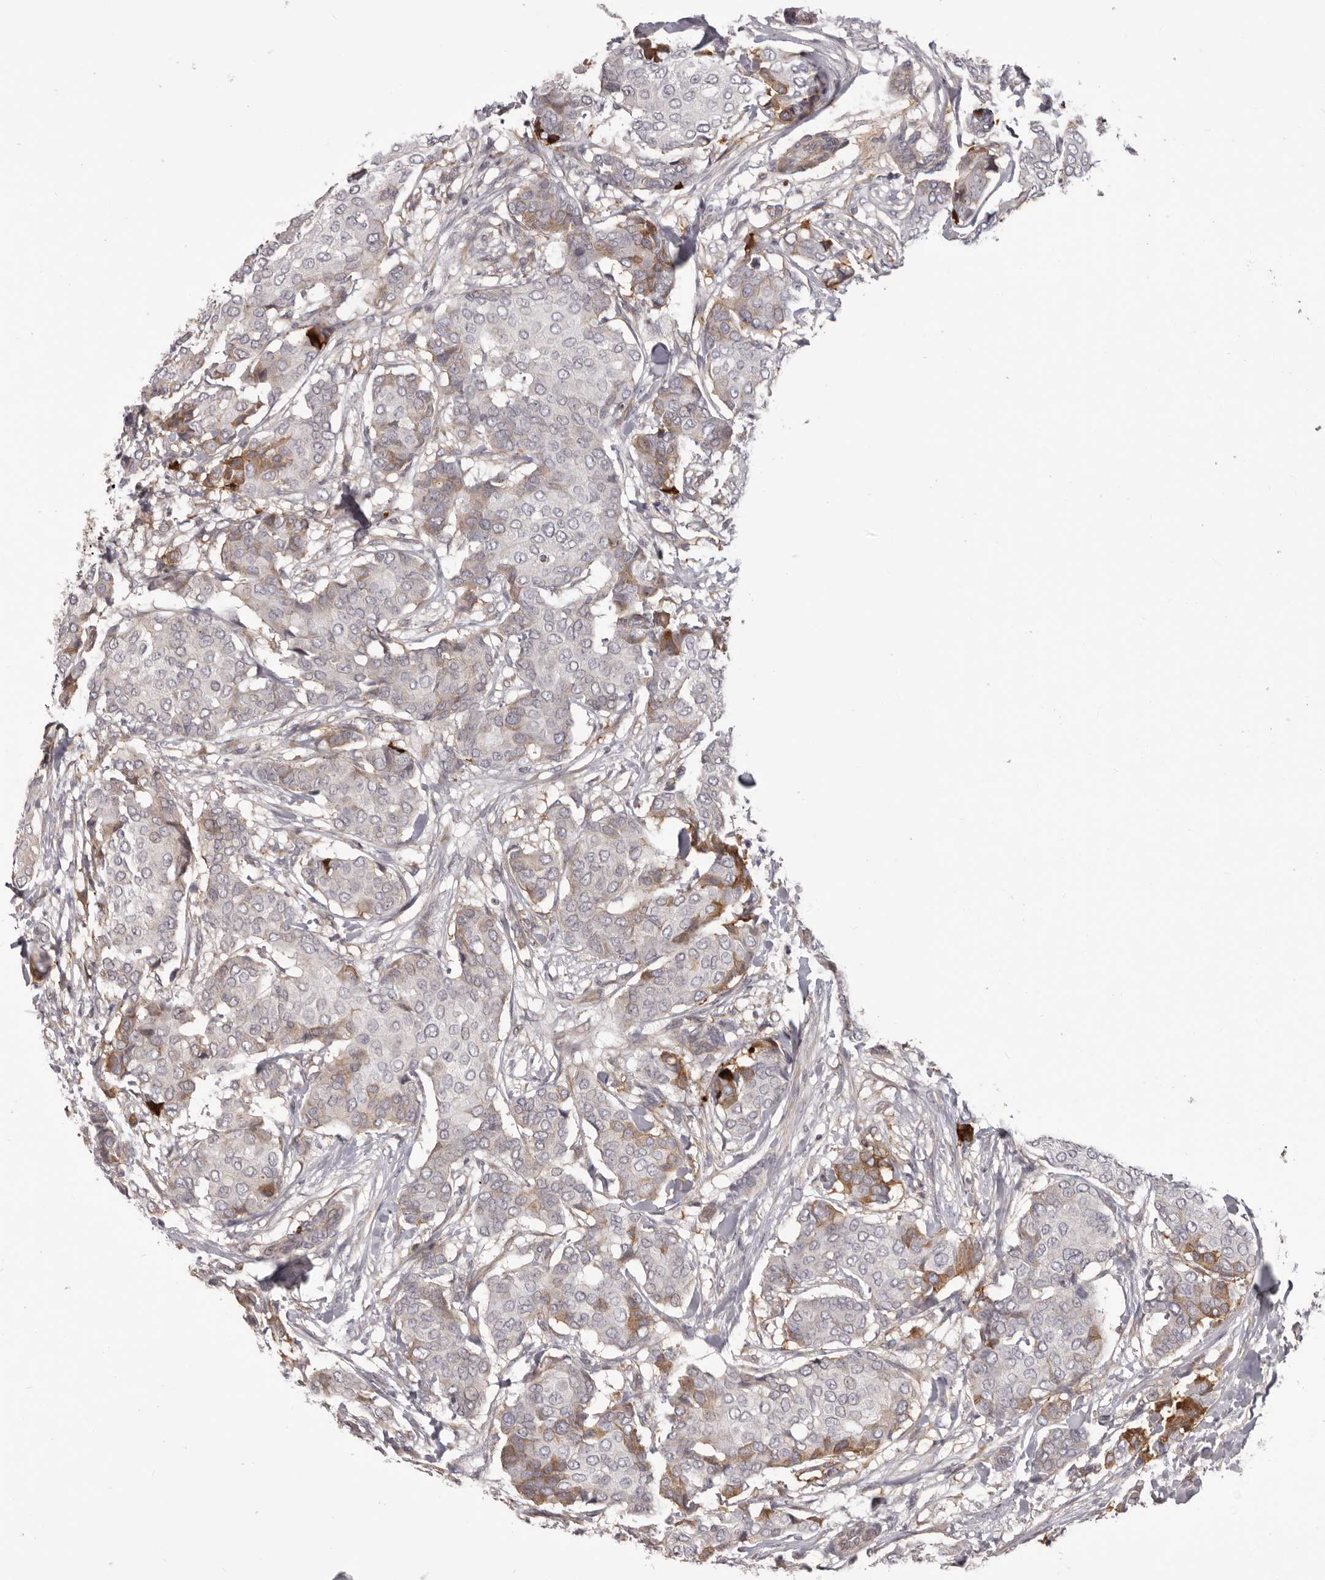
{"staining": {"intensity": "moderate", "quantity": "<25%", "location": "cytoplasmic/membranous"}, "tissue": "breast cancer", "cell_type": "Tumor cells", "image_type": "cancer", "snomed": [{"axis": "morphology", "description": "Duct carcinoma"}, {"axis": "topography", "description": "Breast"}], "caption": "Human breast cancer stained with a brown dye shows moderate cytoplasmic/membranous positive staining in about <25% of tumor cells.", "gene": "OTUD3", "patient": {"sex": "female", "age": 75}}